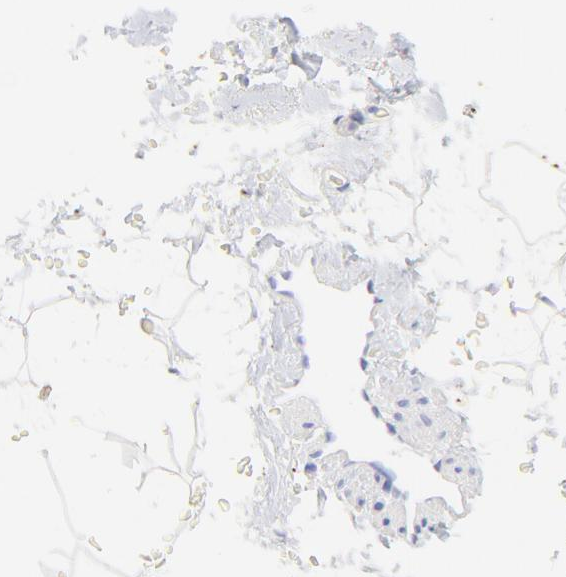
{"staining": {"intensity": "negative", "quantity": "none", "location": "none"}, "tissue": "breast", "cell_type": "Adipocytes", "image_type": "normal", "snomed": [{"axis": "morphology", "description": "Normal tissue, NOS"}, {"axis": "topography", "description": "Breast"}, {"axis": "topography", "description": "Soft tissue"}], "caption": "Immunohistochemistry (IHC) histopathology image of unremarkable breast: human breast stained with DAB demonstrates no significant protein expression in adipocytes. The staining is performed using DAB brown chromogen with nuclei counter-stained in using hematoxylin.", "gene": "S100A12", "patient": {"sex": "female", "age": 75}}